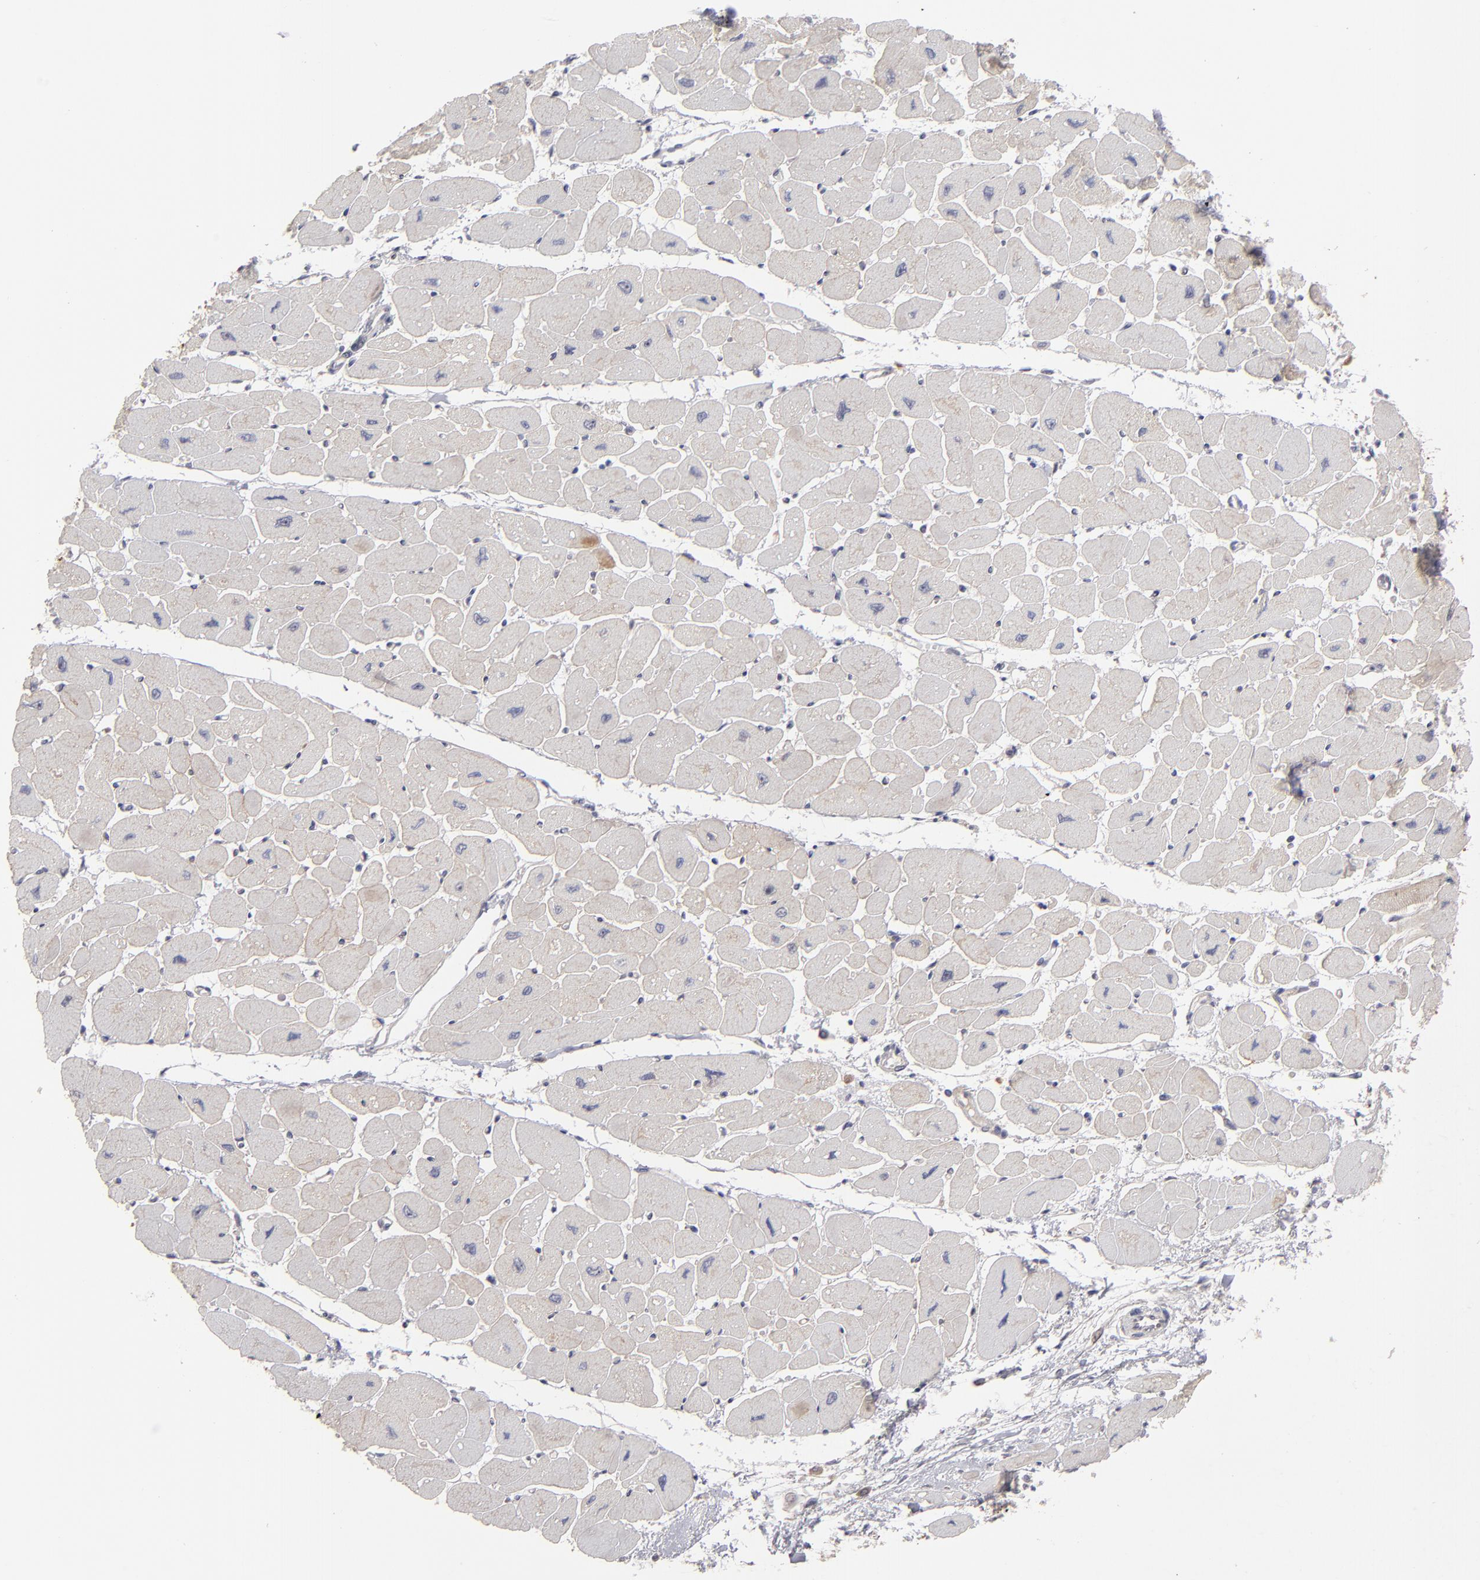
{"staining": {"intensity": "negative", "quantity": "none", "location": "none"}, "tissue": "heart muscle", "cell_type": "Cardiomyocytes", "image_type": "normal", "snomed": [{"axis": "morphology", "description": "Normal tissue, NOS"}, {"axis": "topography", "description": "Heart"}], "caption": "Immunohistochemical staining of unremarkable human heart muscle shows no significant positivity in cardiomyocytes. The staining is performed using DAB brown chromogen with nuclei counter-stained in using hematoxylin.", "gene": "GLCCI1", "patient": {"sex": "female", "age": 54}}